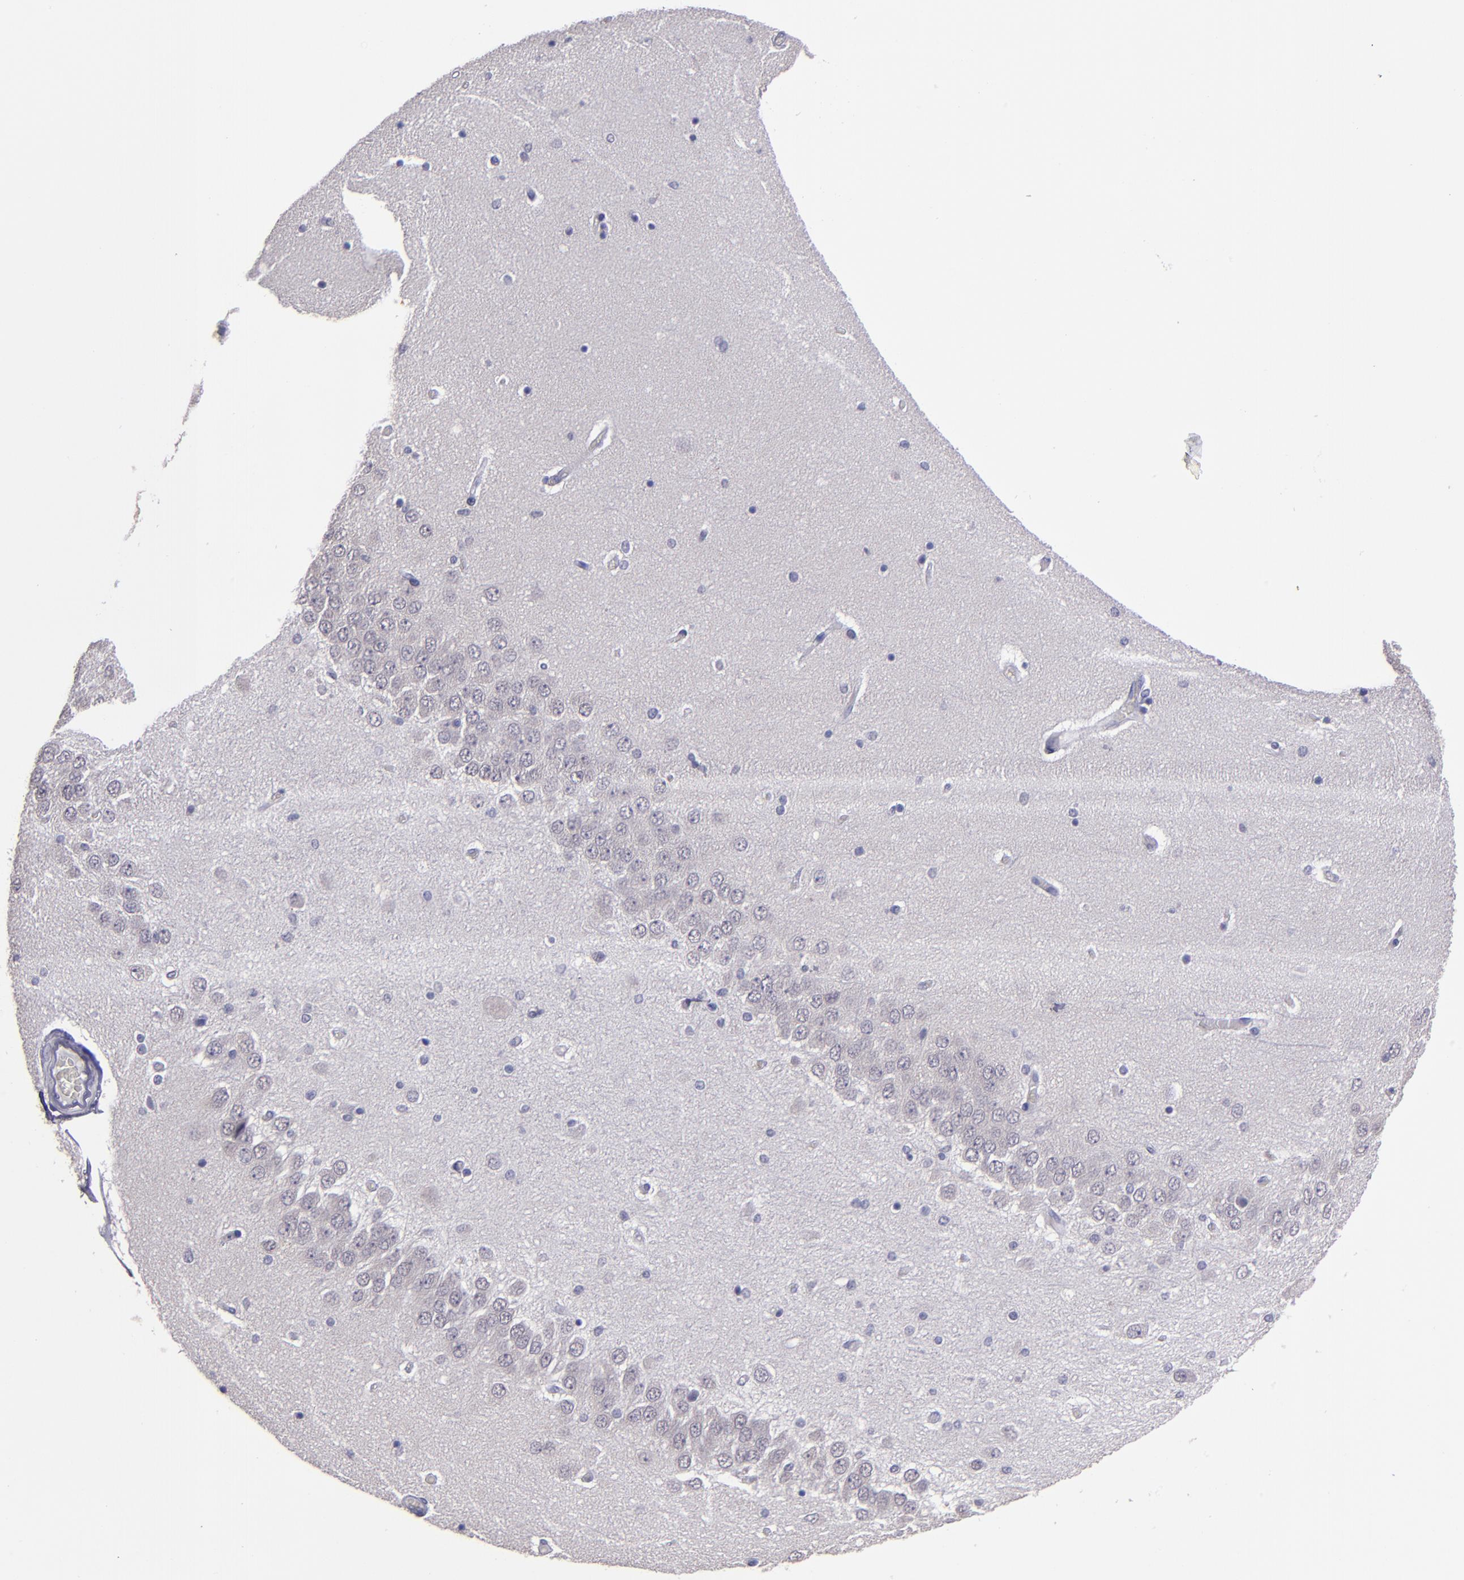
{"staining": {"intensity": "negative", "quantity": "none", "location": "none"}, "tissue": "hippocampus", "cell_type": "Glial cells", "image_type": "normal", "snomed": [{"axis": "morphology", "description": "Normal tissue, NOS"}, {"axis": "topography", "description": "Hippocampus"}], "caption": "The immunohistochemistry photomicrograph has no significant expression in glial cells of hippocampus. (Stains: DAB (3,3'-diaminobenzidine) immunohistochemistry with hematoxylin counter stain, Microscopy: brightfield microscopy at high magnification).", "gene": "CEBPE", "patient": {"sex": "female", "age": 54}}